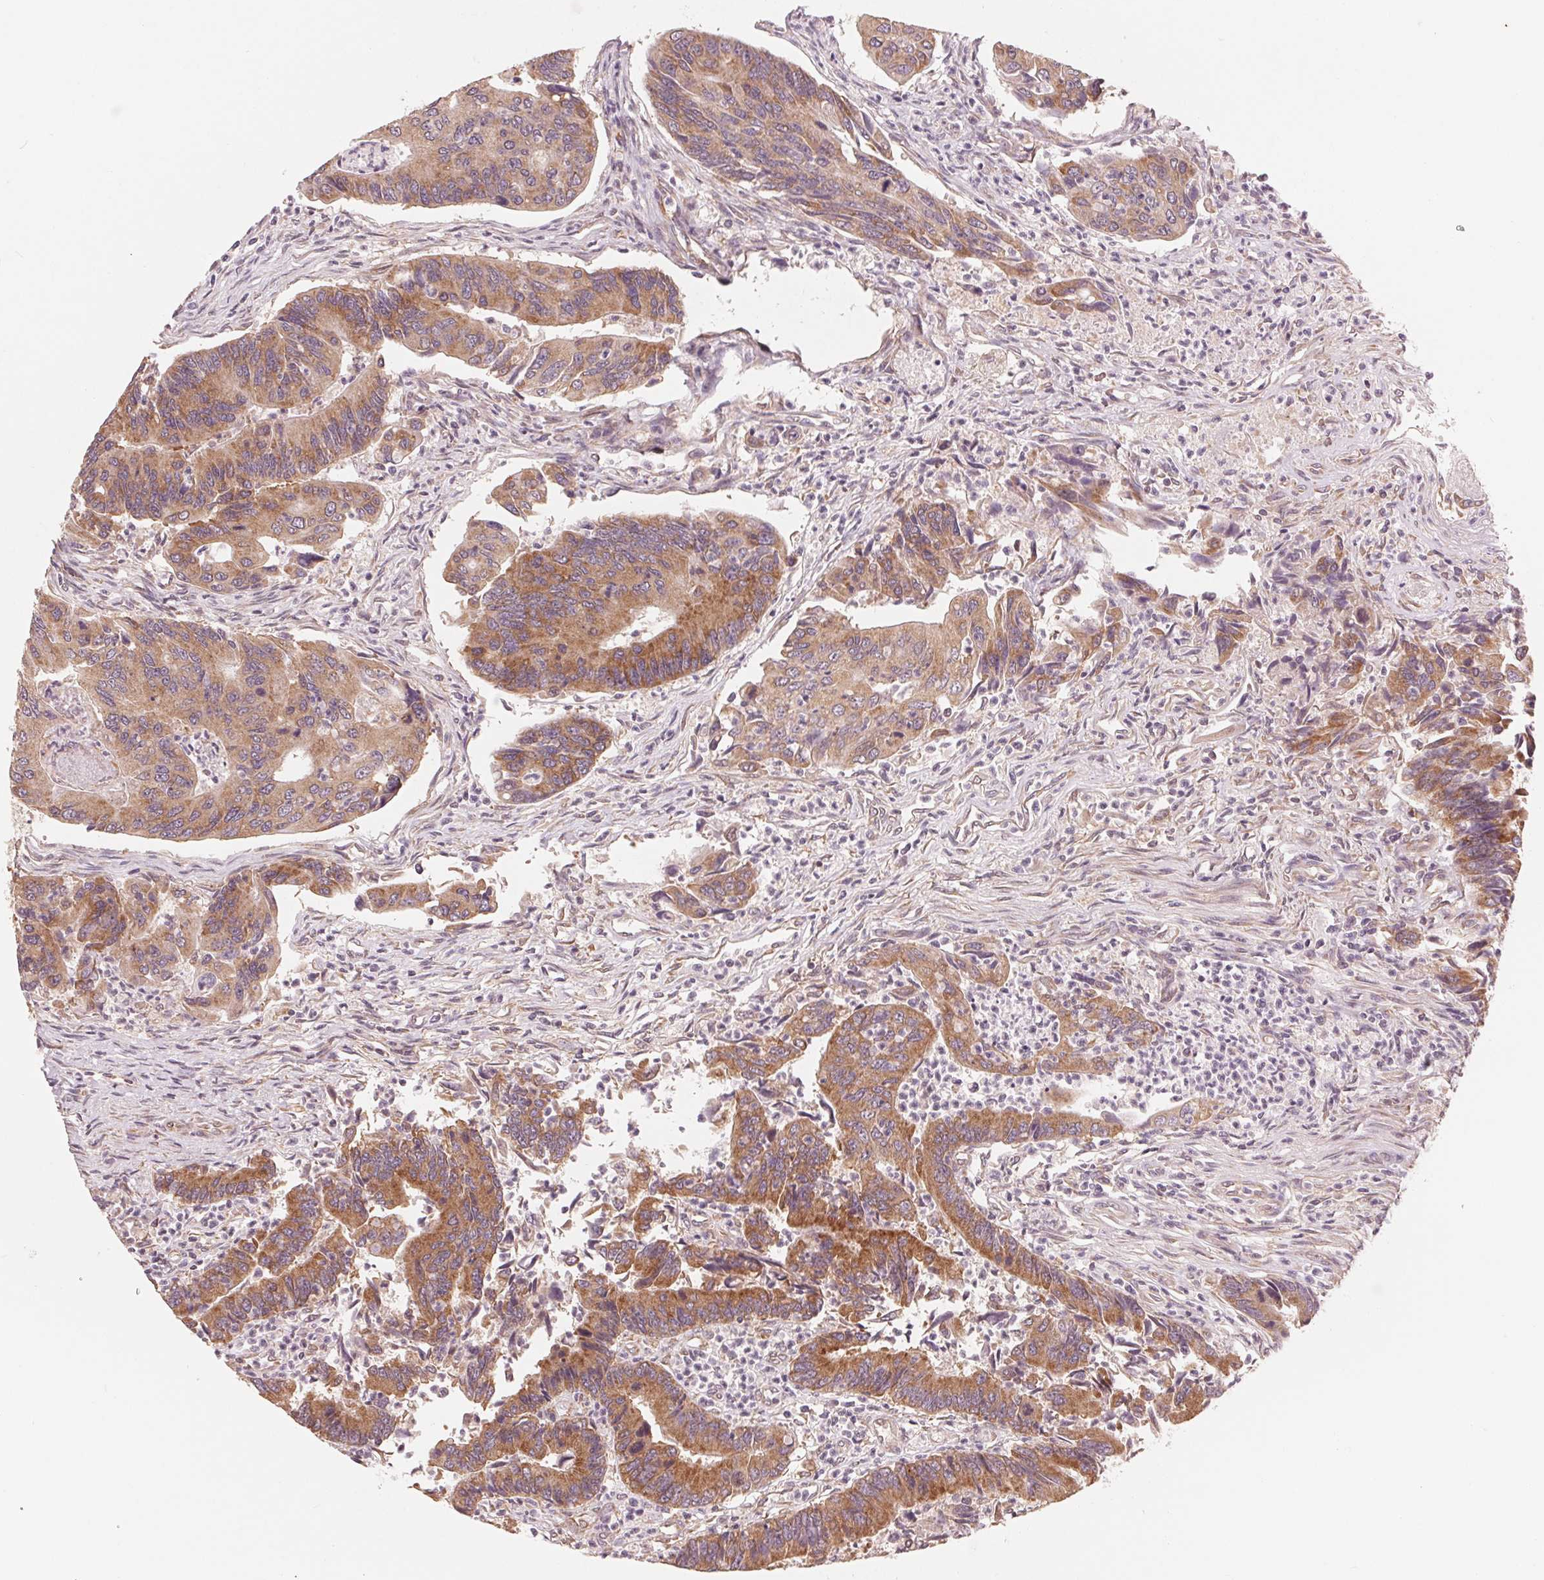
{"staining": {"intensity": "moderate", "quantity": ">75%", "location": "cytoplasmic/membranous"}, "tissue": "colorectal cancer", "cell_type": "Tumor cells", "image_type": "cancer", "snomed": [{"axis": "morphology", "description": "Adenocarcinoma, NOS"}, {"axis": "topography", "description": "Colon"}], "caption": "This is a micrograph of IHC staining of adenocarcinoma (colorectal), which shows moderate expression in the cytoplasmic/membranous of tumor cells.", "gene": "GIGYF2", "patient": {"sex": "female", "age": 67}}